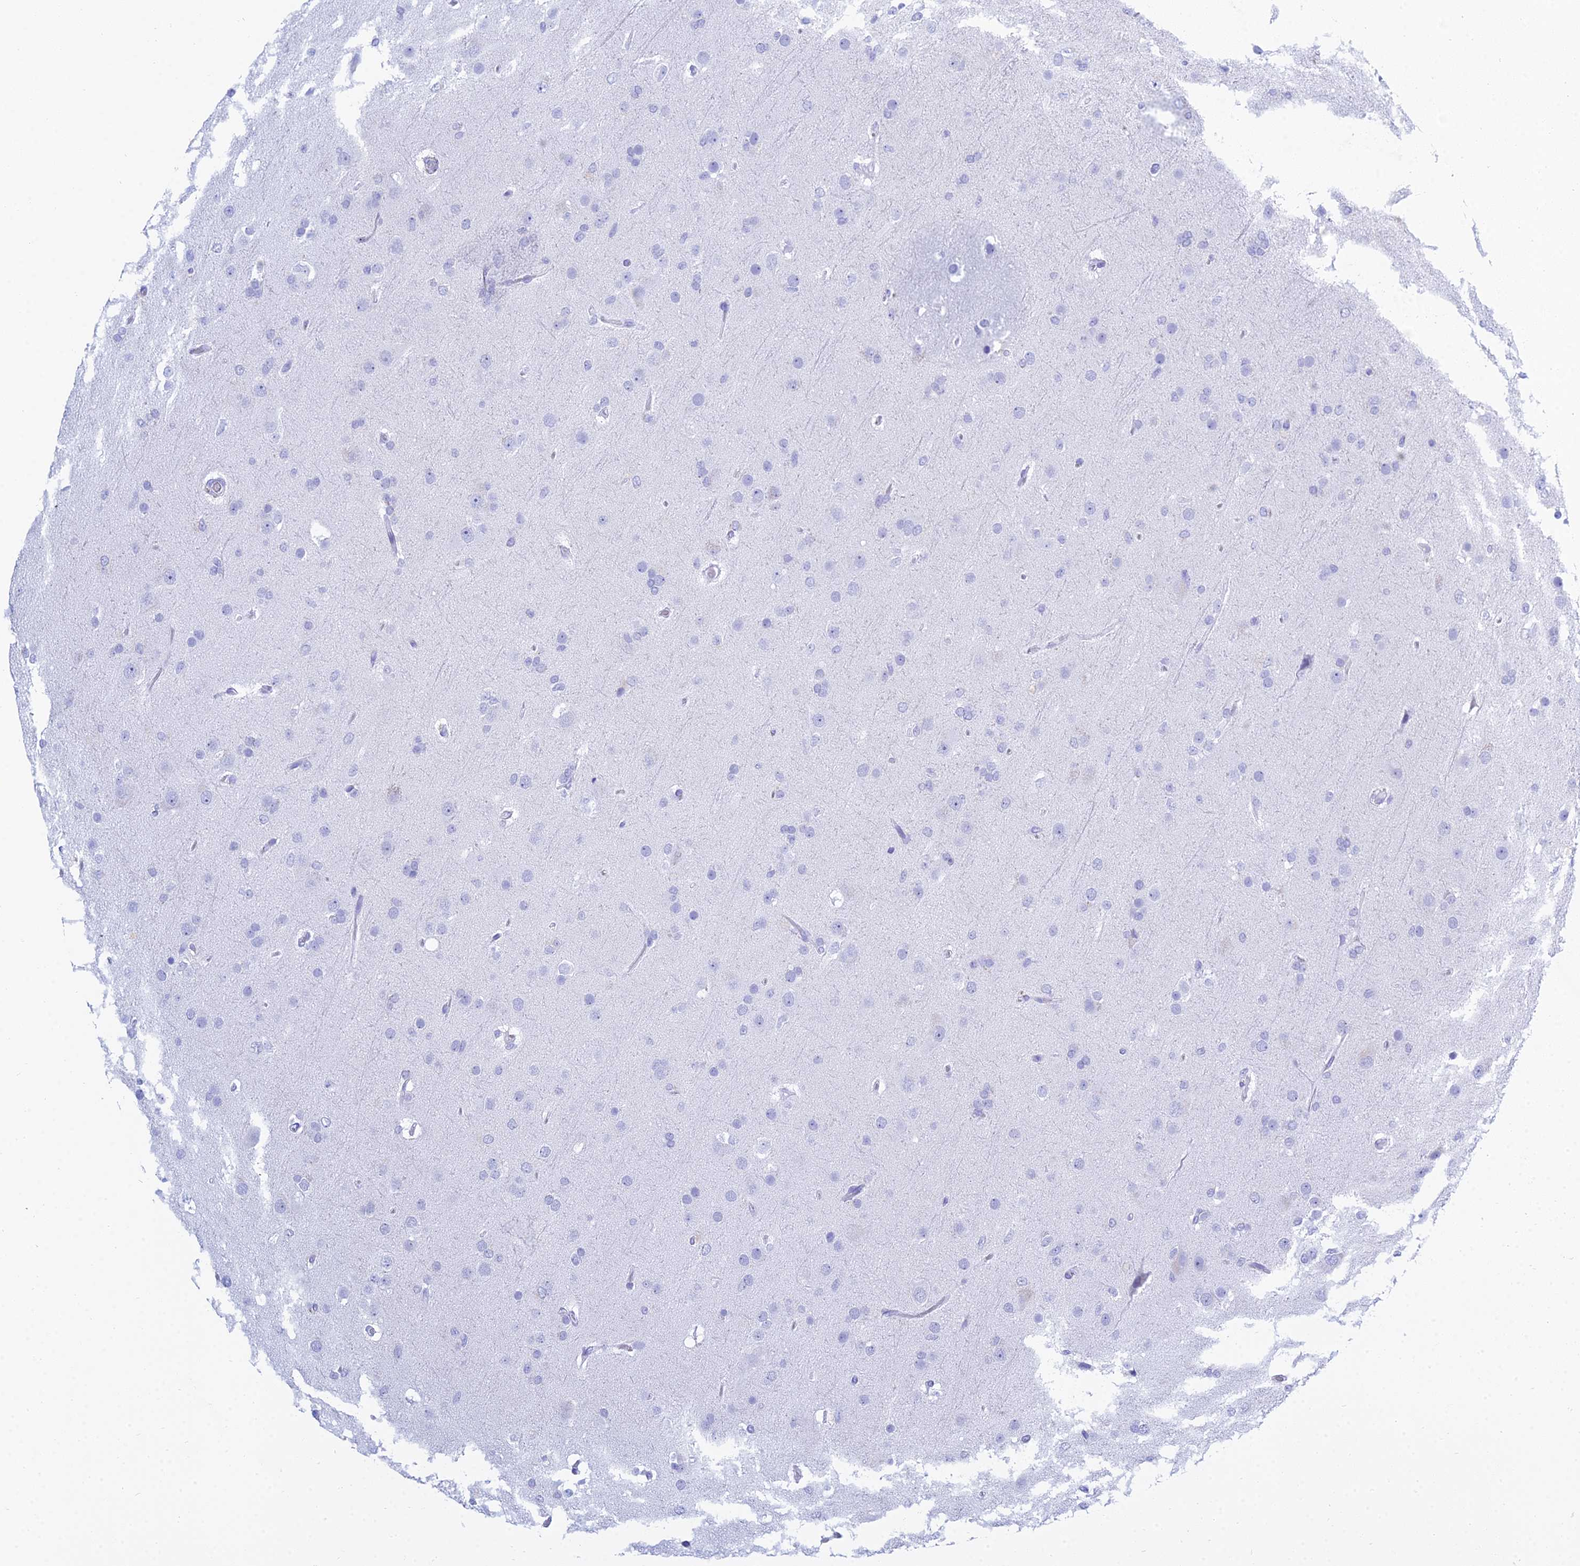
{"staining": {"intensity": "negative", "quantity": "none", "location": "none"}, "tissue": "glioma", "cell_type": "Tumor cells", "image_type": "cancer", "snomed": [{"axis": "morphology", "description": "Glioma, malignant, Low grade"}, {"axis": "topography", "description": "Brain"}], "caption": "An immunohistochemistry histopathology image of malignant low-grade glioma is shown. There is no staining in tumor cells of malignant low-grade glioma. (DAB immunohistochemistry (IHC), high magnification).", "gene": "PATE4", "patient": {"sex": "male", "age": 65}}